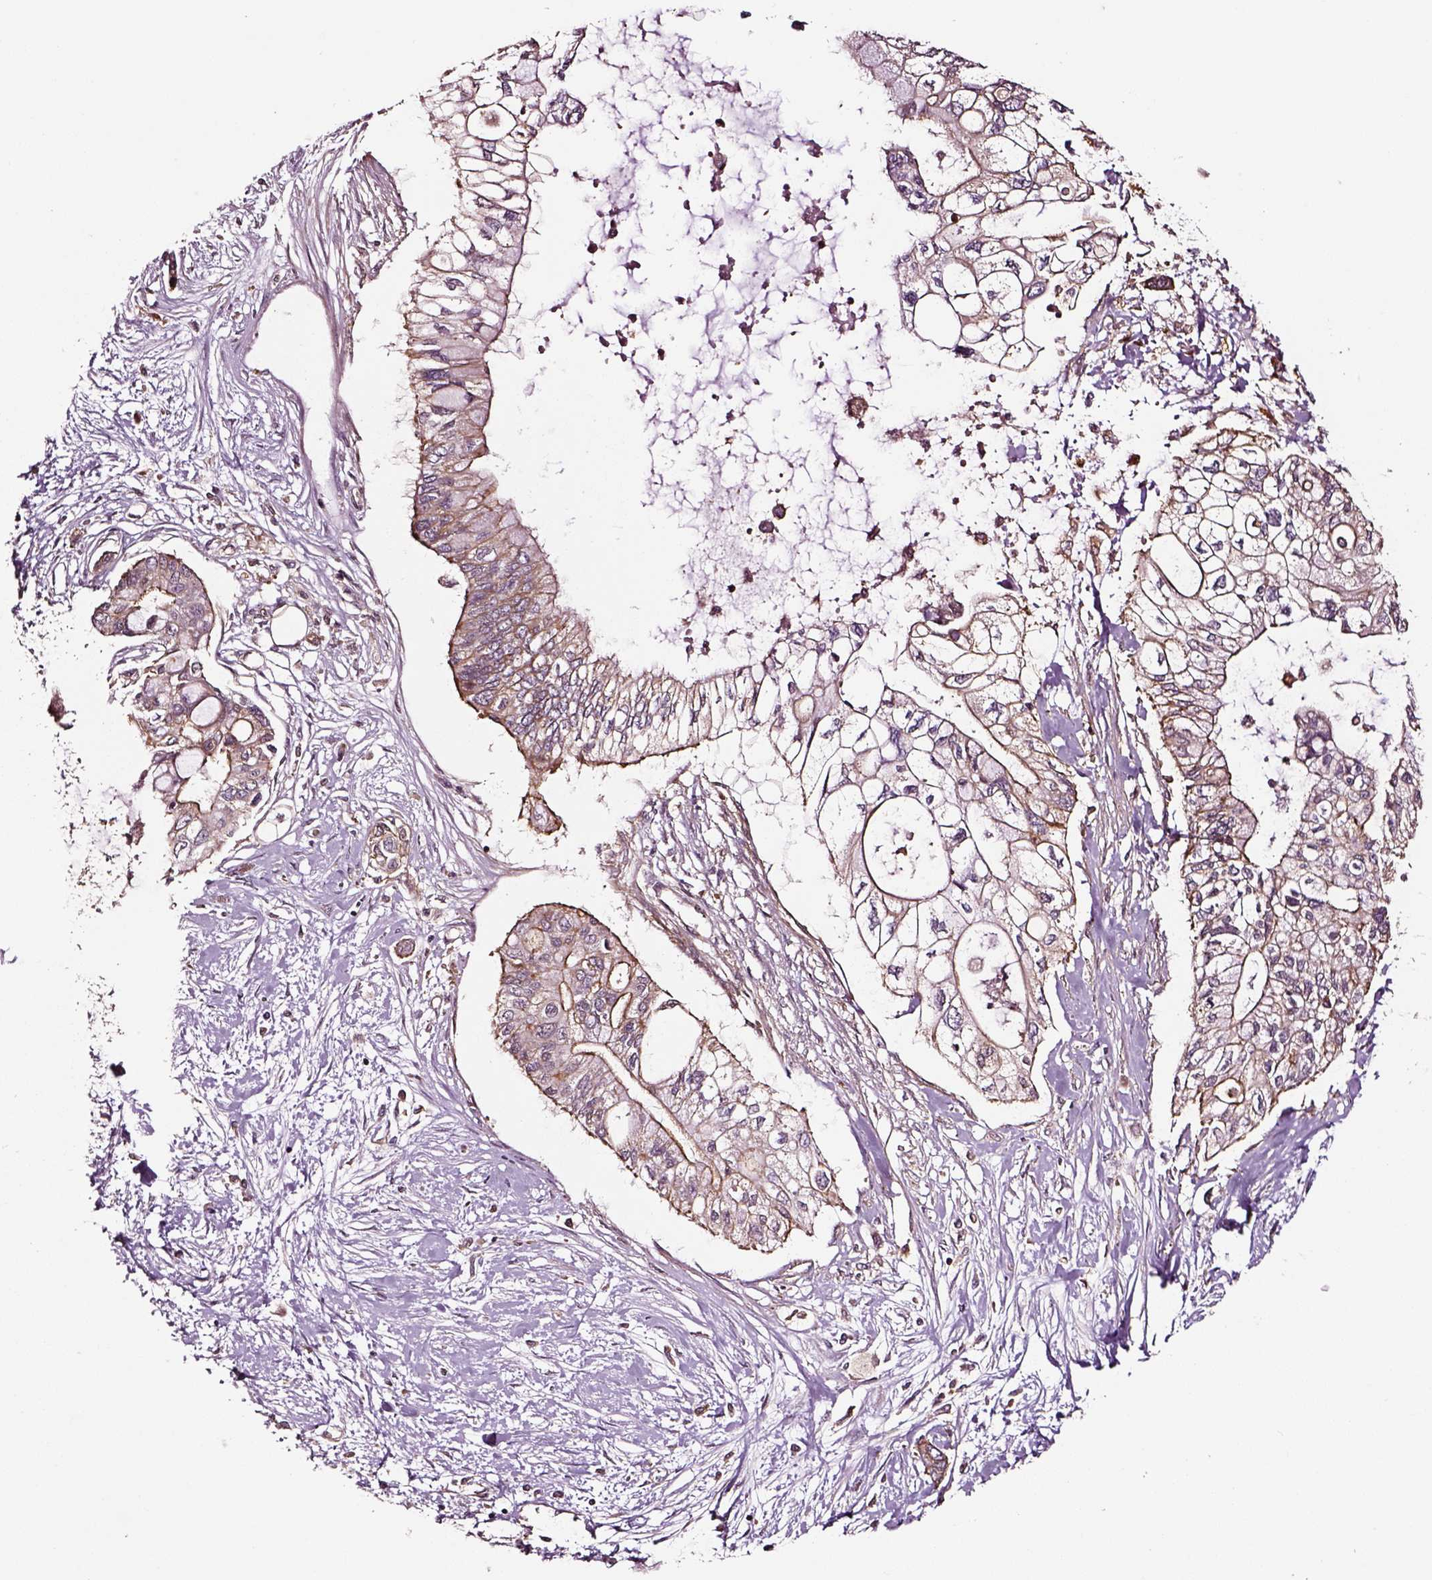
{"staining": {"intensity": "moderate", "quantity": ">75%", "location": "cytoplasmic/membranous"}, "tissue": "pancreatic cancer", "cell_type": "Tumor cells", "image_type": "cancer", "snomed": [{"axis": "morphology", "description": "Adenocarcinoma, NOS"}, {"axis": "topography", "description": "Pancreas"}], "caption": "A histopathology image of adenocarcinoma (pancreatic) stained for a protein displays moderate cytoplasmic/membranous brown staining in tumor cells.", "gene": "RASSF5", "patient": {"sex": "female", "age": 77}}